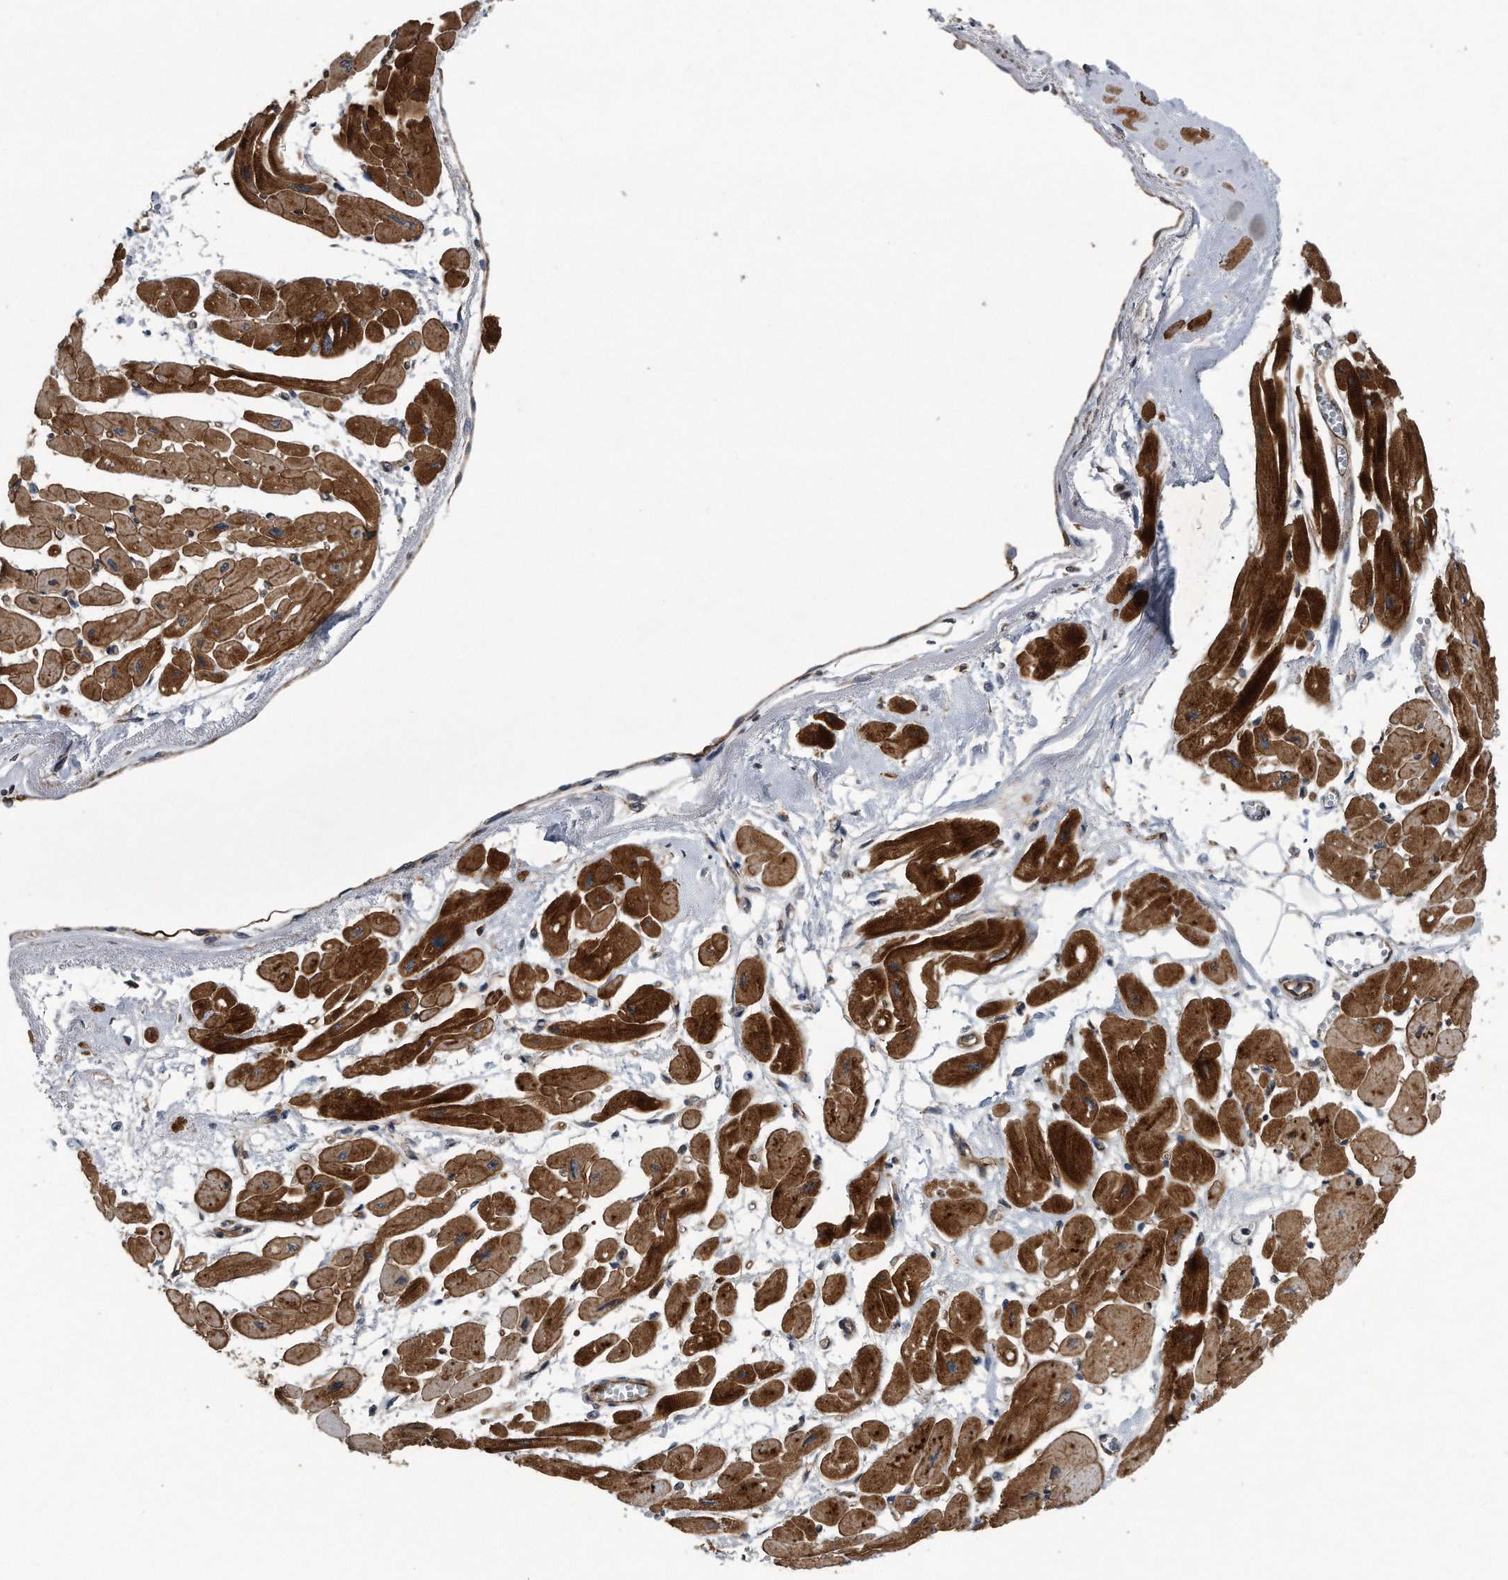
{"staining": {"intensity": "strong", "quantity": ">75%", "location": "cytoplasmic/membranous"}, "tissue": "heart muscle", "cell_type": "Cardiomyocytes", "image_type": "normal", "snomed": [{"axis": "morphology", "description": "Normal tissue, NOS"}, {"axis": "topography", "description": "Heart"}], "caption": "Approximately >75% of cardiomyocytes in benign heart muscle reveal strong cytoplasmic/membranous protein positivity as visualized by brown immunohistochemical staining.", "gene": "LYRM4", "patient": {"sex": "female", "age": 54}}